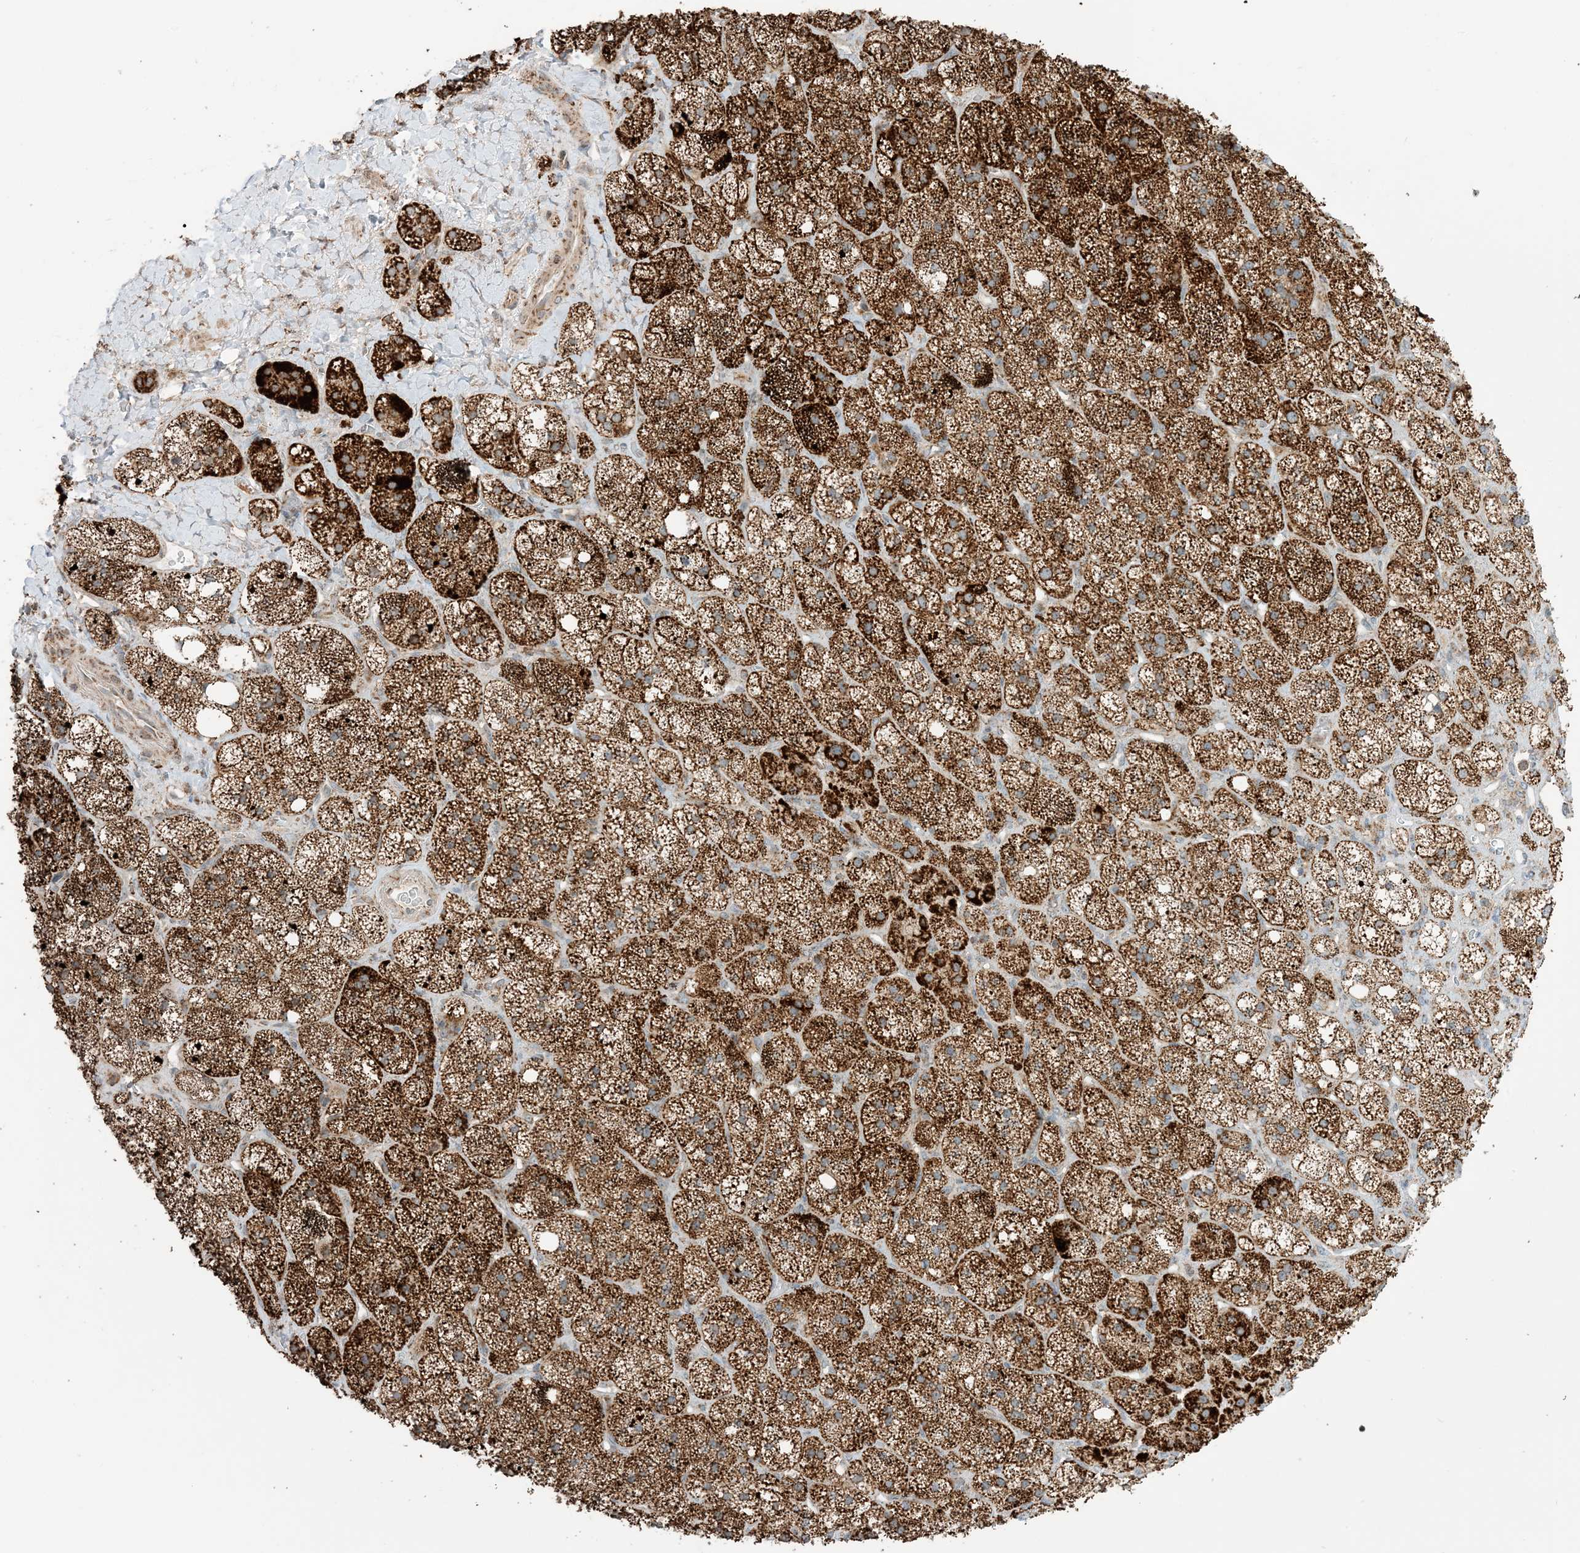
{"staining": {"intensity": "strong", "quantity": ">75%", "location": "cytoplasmic/membranous"}, "tissue": "adrenal gland", "cell_type": "Glandular cells", "image_type": "normal", "snomed": [{"axis": "morphology", "description": "Normal tissue, NOS"}, {"axis": "topography", "description": "Adrenal gland"}], "caption": "Unremarkable adrenal gland shows strong cytoplasmic/membranous expression in about >75% of glandular cells.", "gene": "N4BP3", "patient": {"sex": "male", "age": 61}}